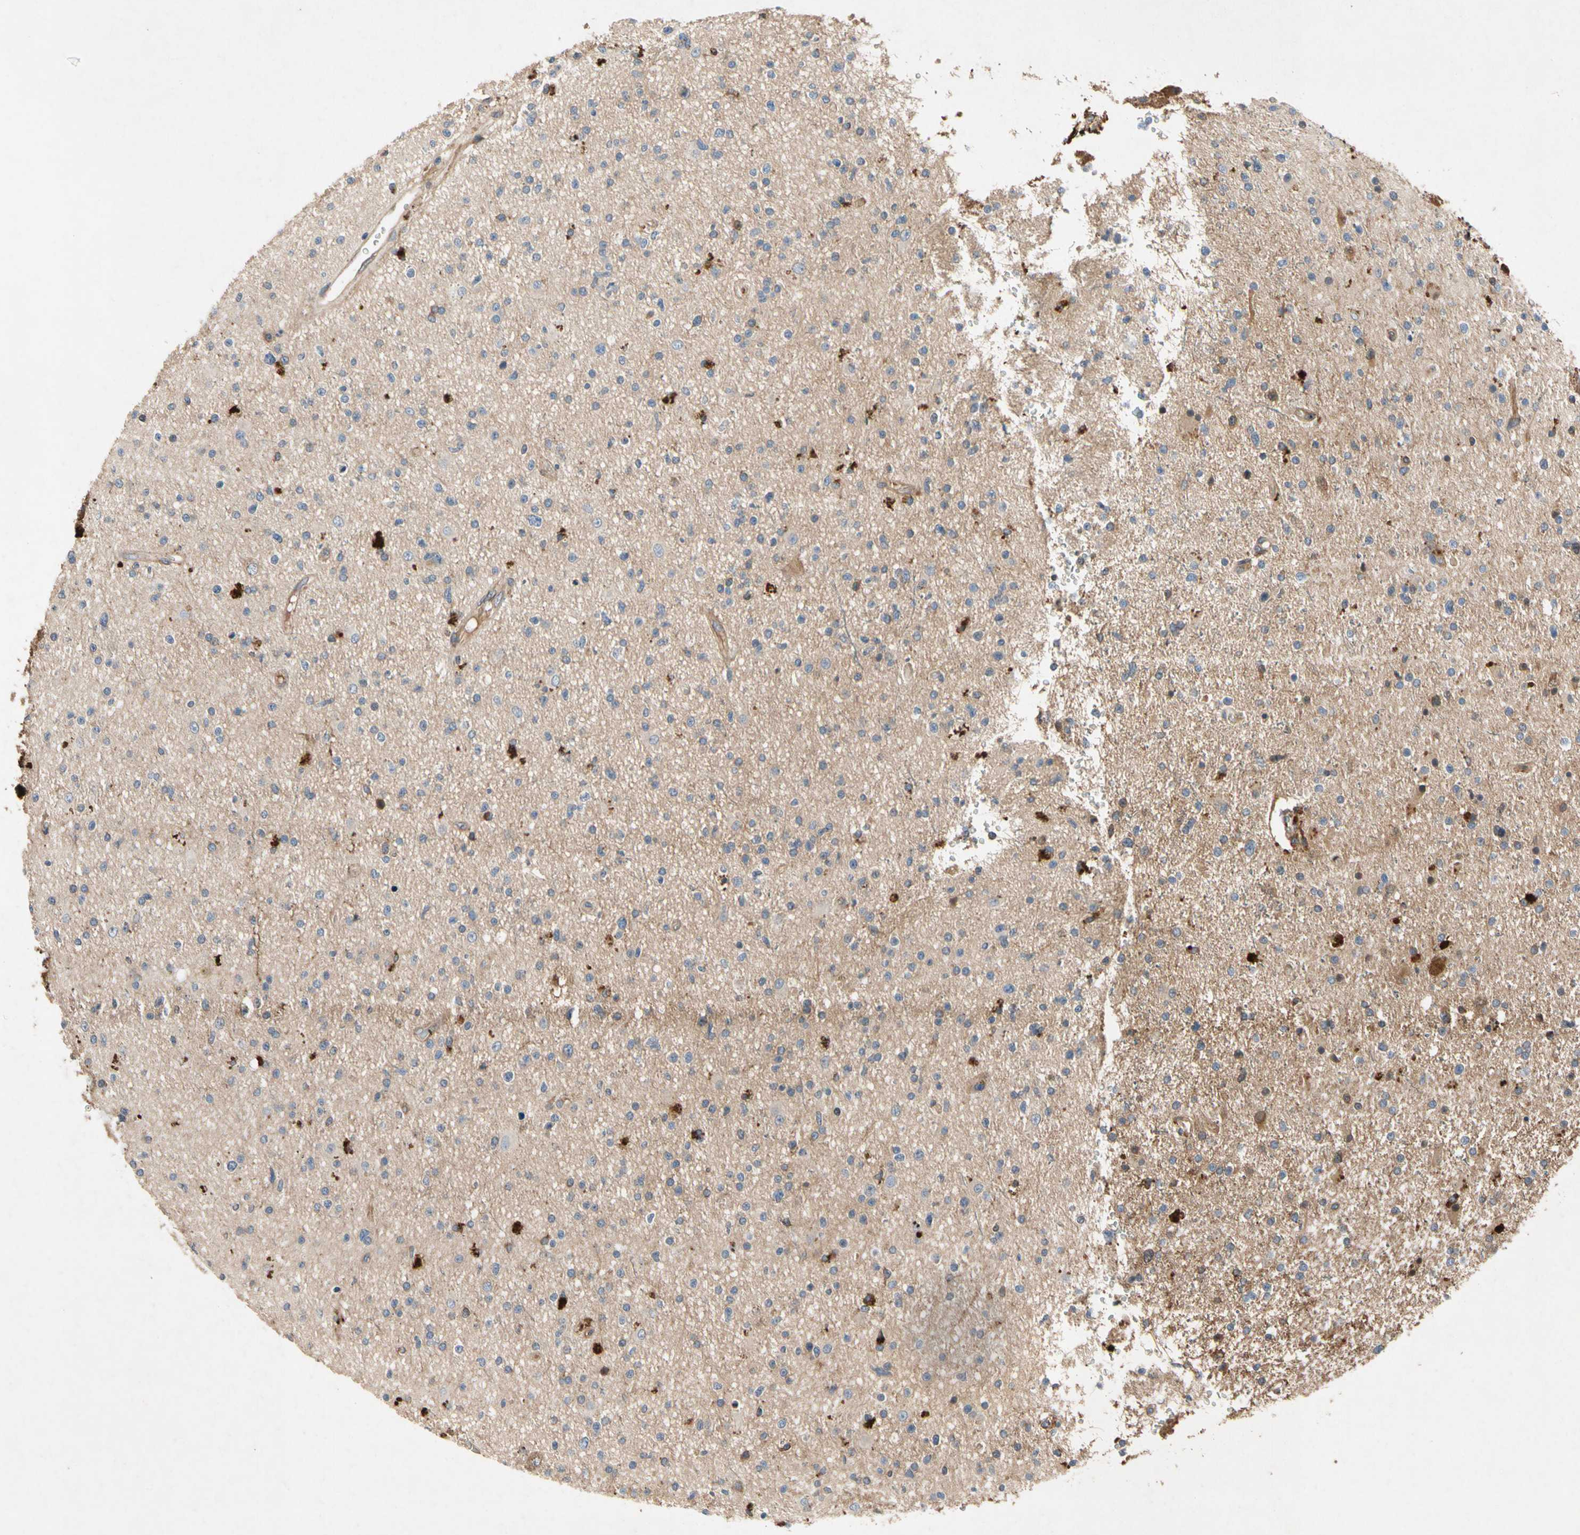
{"staining": {"intensity": "strong", "quantity": "<25%", "location": "cytoplasmic/membranous"}, "tissue": "glioma", "cell_type": "Tumor cells", "image_type": "cancer", "snomed": [{"axis": "morphology", "description": "Glioma, malignant, High grade"}, {"axis": "topography", "description": "Brain"}], "caption": "An image showing strong cytoplasmic/membranous expression in about <25% of tumor cells in glioma, as visualized by brown immunohistochemical staining.", "gene": "CRTAC1", "patient": {"sex": "male", "age": 33}}